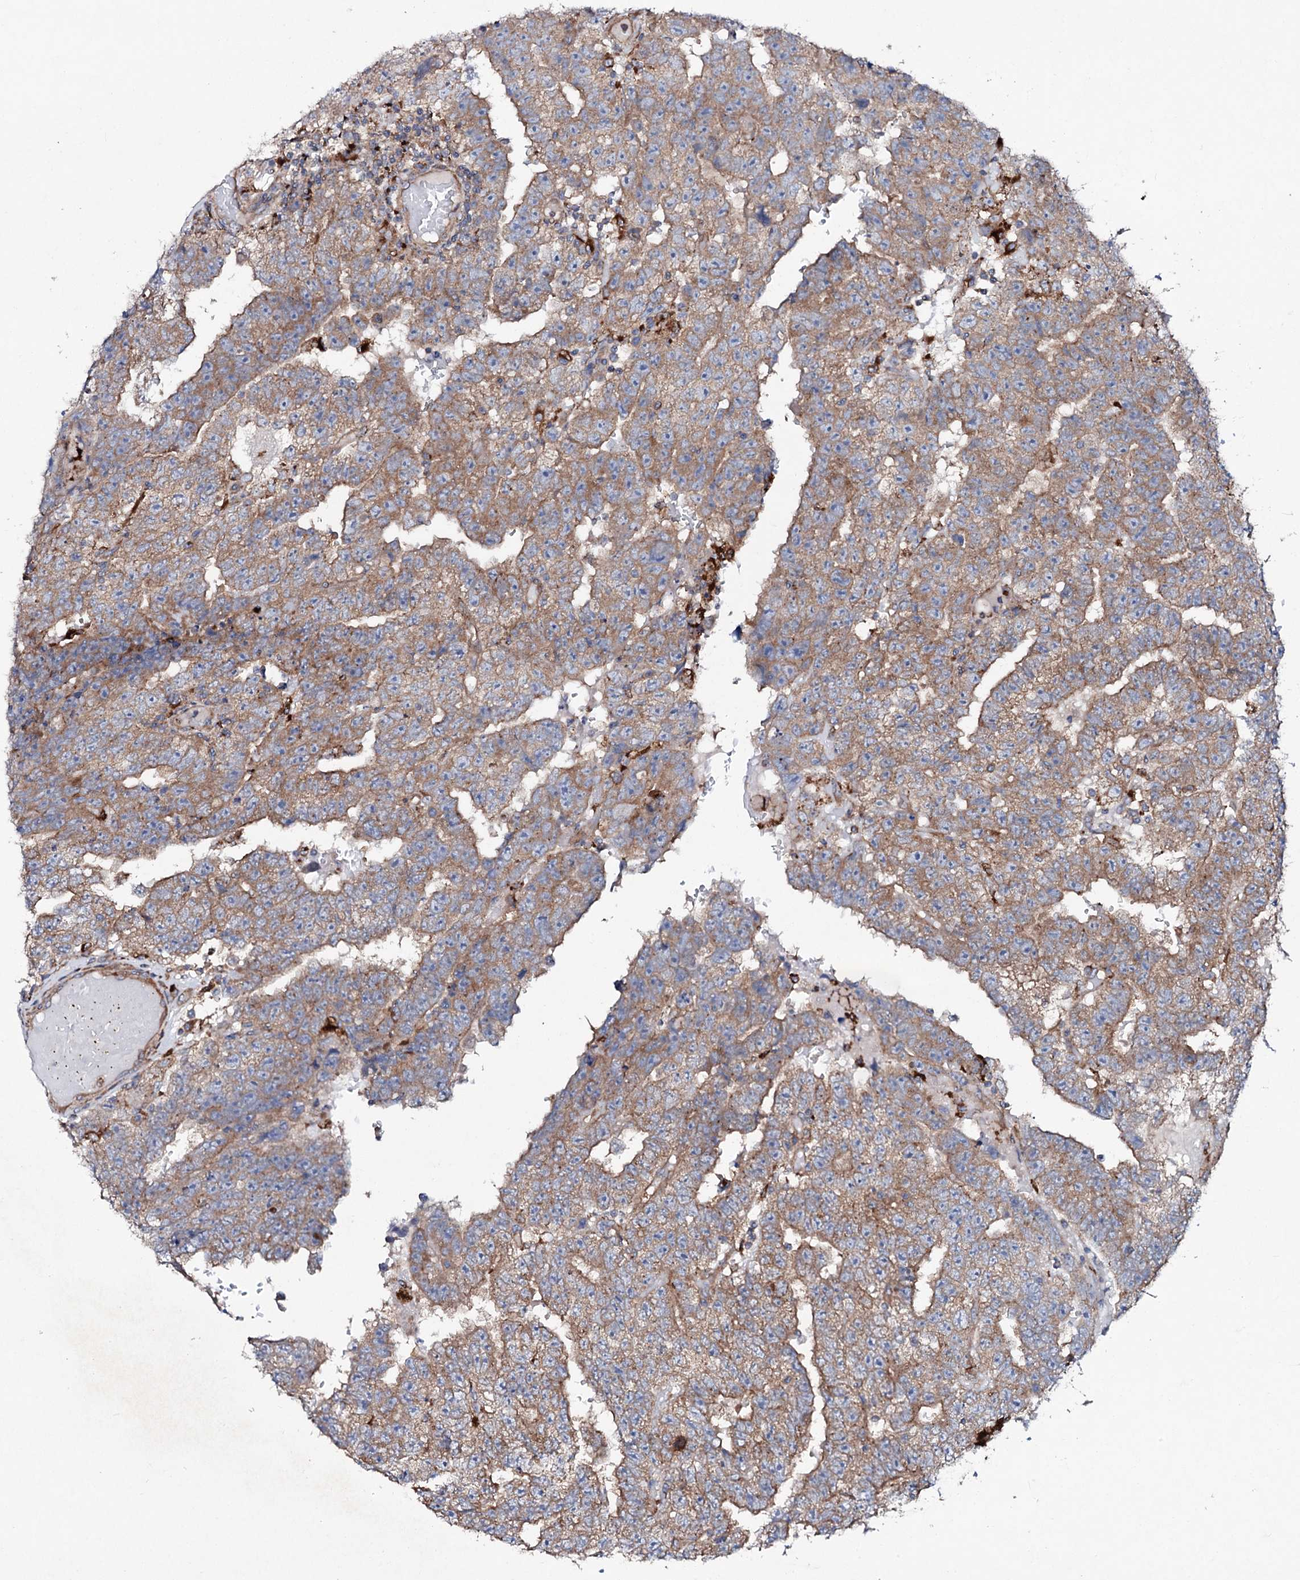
{"staining": {"intensity": "moderate", "quantity": ">75%", "location": "cytoplasmic/membranous"}, "tissue": "testis cancer", "cell_type": "Tumor cells", "image_type": "cancer", "snomed": [{"axis": "morphology", "description": "Carcinoma, Embryonal, NOS"}, {"axis": "topography", "description": "Testis"}], "caption": "Testis cancer (embryonal carcinoma) was stained to show a protein in brown. There is medium levels of moderate cytoplasmic/membranous expression in approximately >75% of tumor cells.", "gene": "P2RX4", "patient": {"sex": "male", "age": 25}}